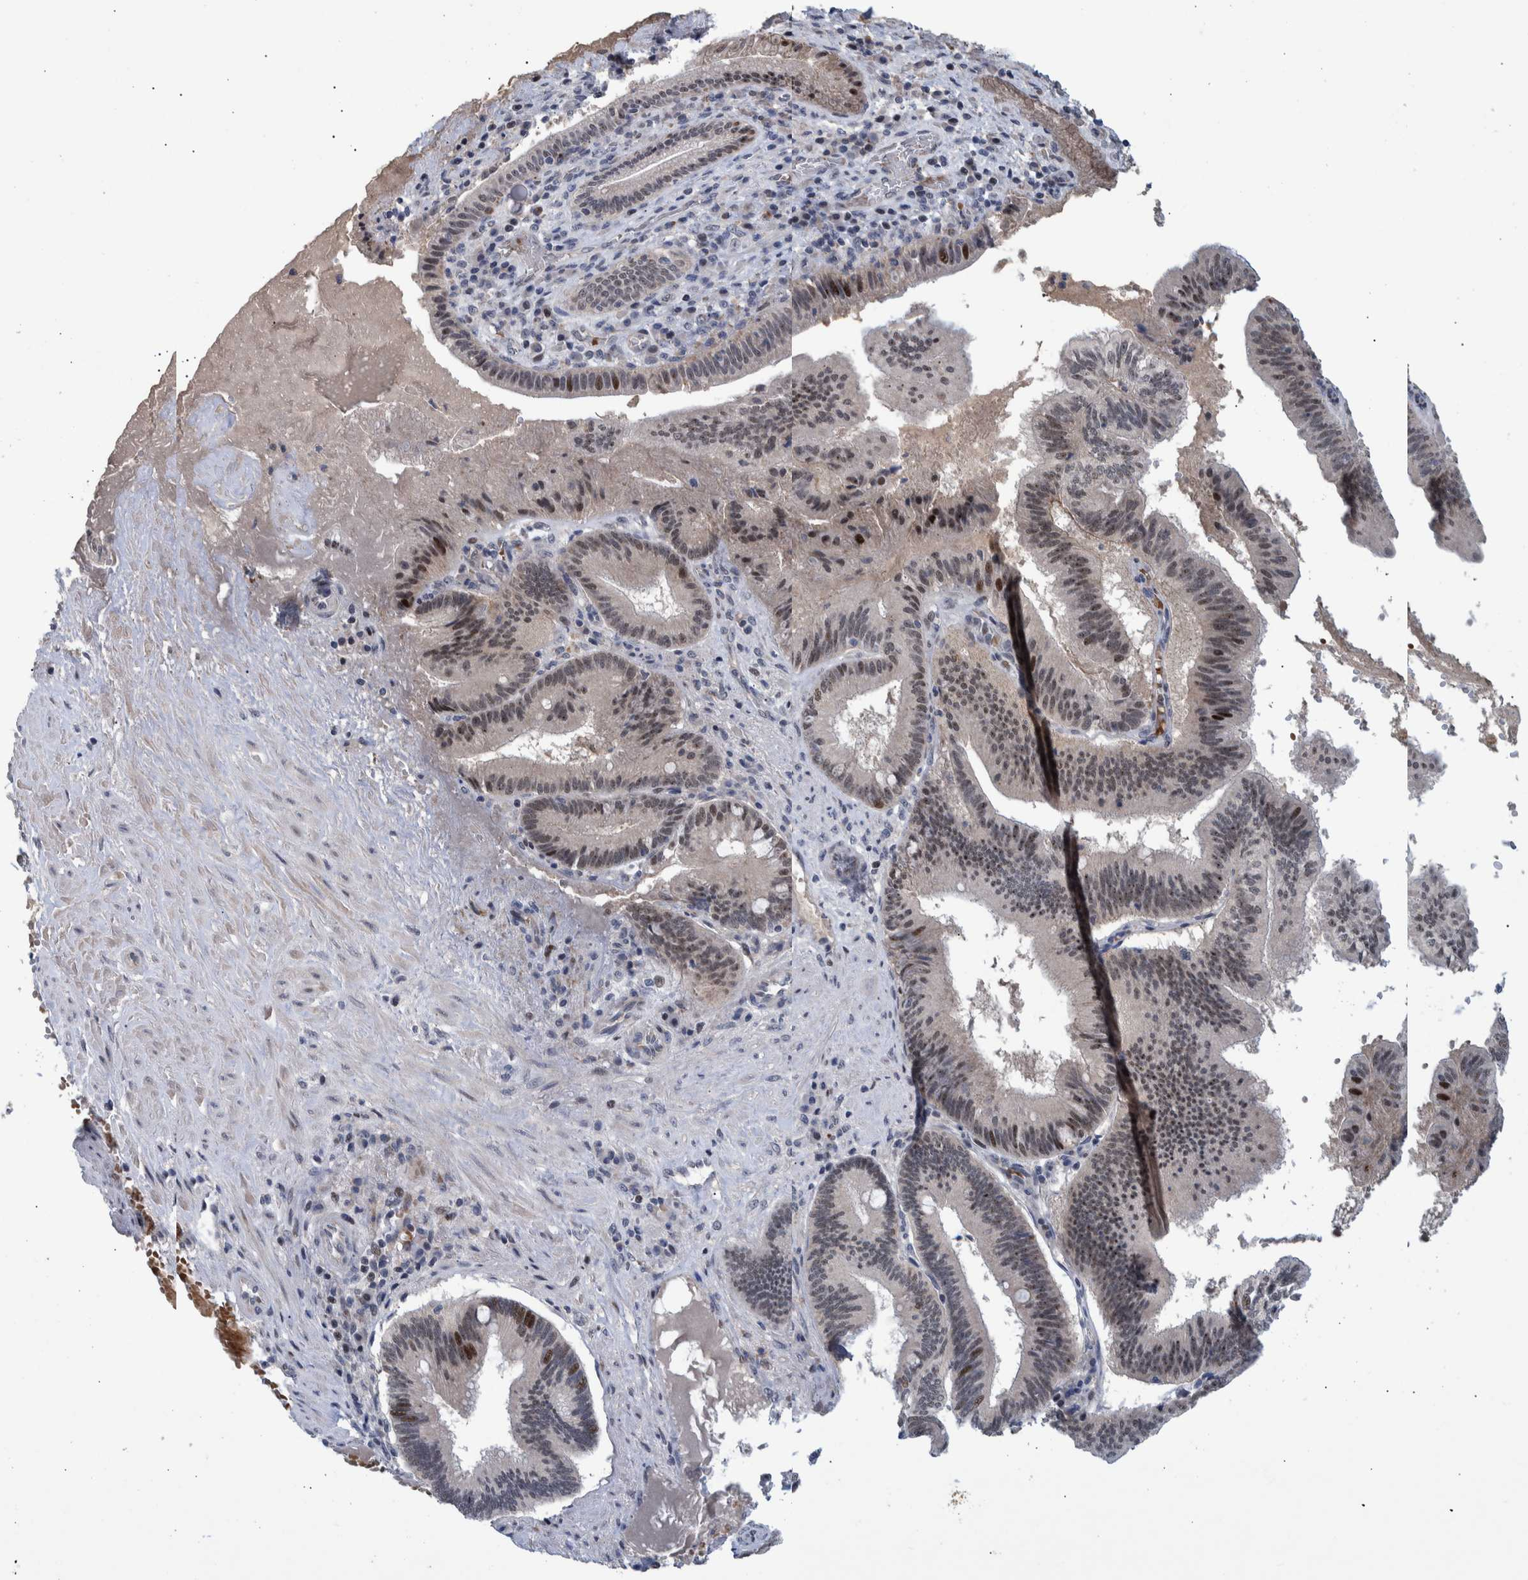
{"staining": {"intensity": "weak", "quantity": "25%-75%", "location": "nuclear"}, "tissue": "pancreatic cancer", "cell_type": "Tumor cells", "image_type": "cancer", "snomed": [{"axis": "morphology", "description": "Adenocarcinoma, NOS"}, {"axis": "topography", "description": "Pancreas"}], "caption": "Pancreatic adenocarcinoma was stained to show a protein in brown. There is low levels of weak nuclear positivity in approximately 25%-75% of tumor cells.", "gene": "ESRP1", "patient": {"sex": "male", "age": 82}}